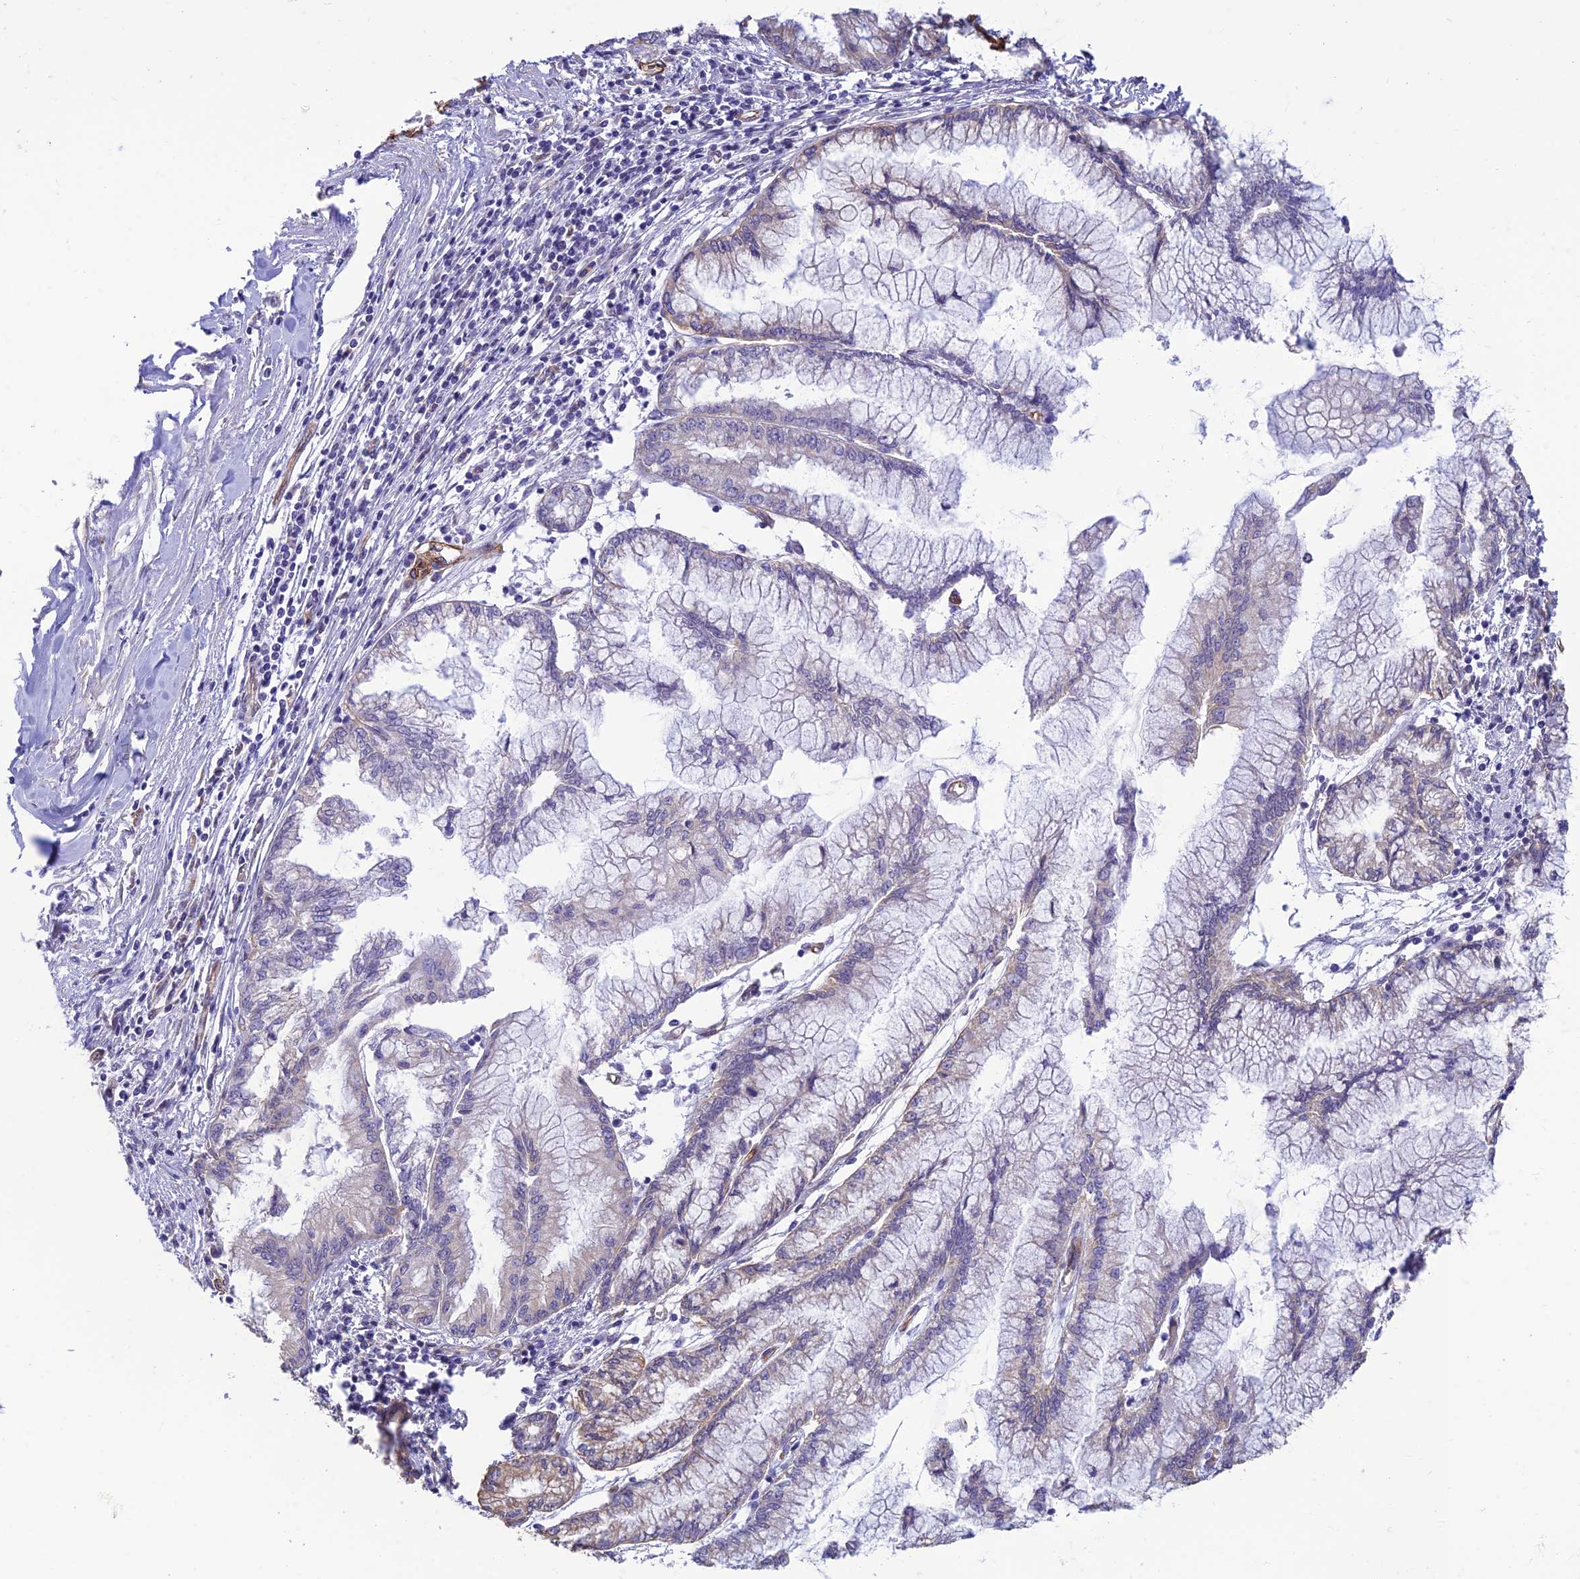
{"staining": {"intensity": "weak", "quantity": "<25%", "location": "cytoplasmic/membranous"}, "tissue": "pancreatic cancer", "cell_type": "Tumor cells", "image_type": "cancer", "snomed": [{"axis": "morphology", "description": "Adenocarcinoma, NOS"}, {"axis": "topography", "description": "Pancreas"}], "caption": "High power microscopy histopathology image of an immunohistochemistry (IHC) image of adenocarcinoma (pancreatic), revealing no significant staining in tumor cells. The staining was performed using DAB (3,3'-diaminobenzidine) to visualize the protein expression in brown, while the nuclei were stained in blue with hematoxylin (Magnification: 20x).", "gene": "ALDH1L2", "patient": {"sex": "male", "age": 73}}